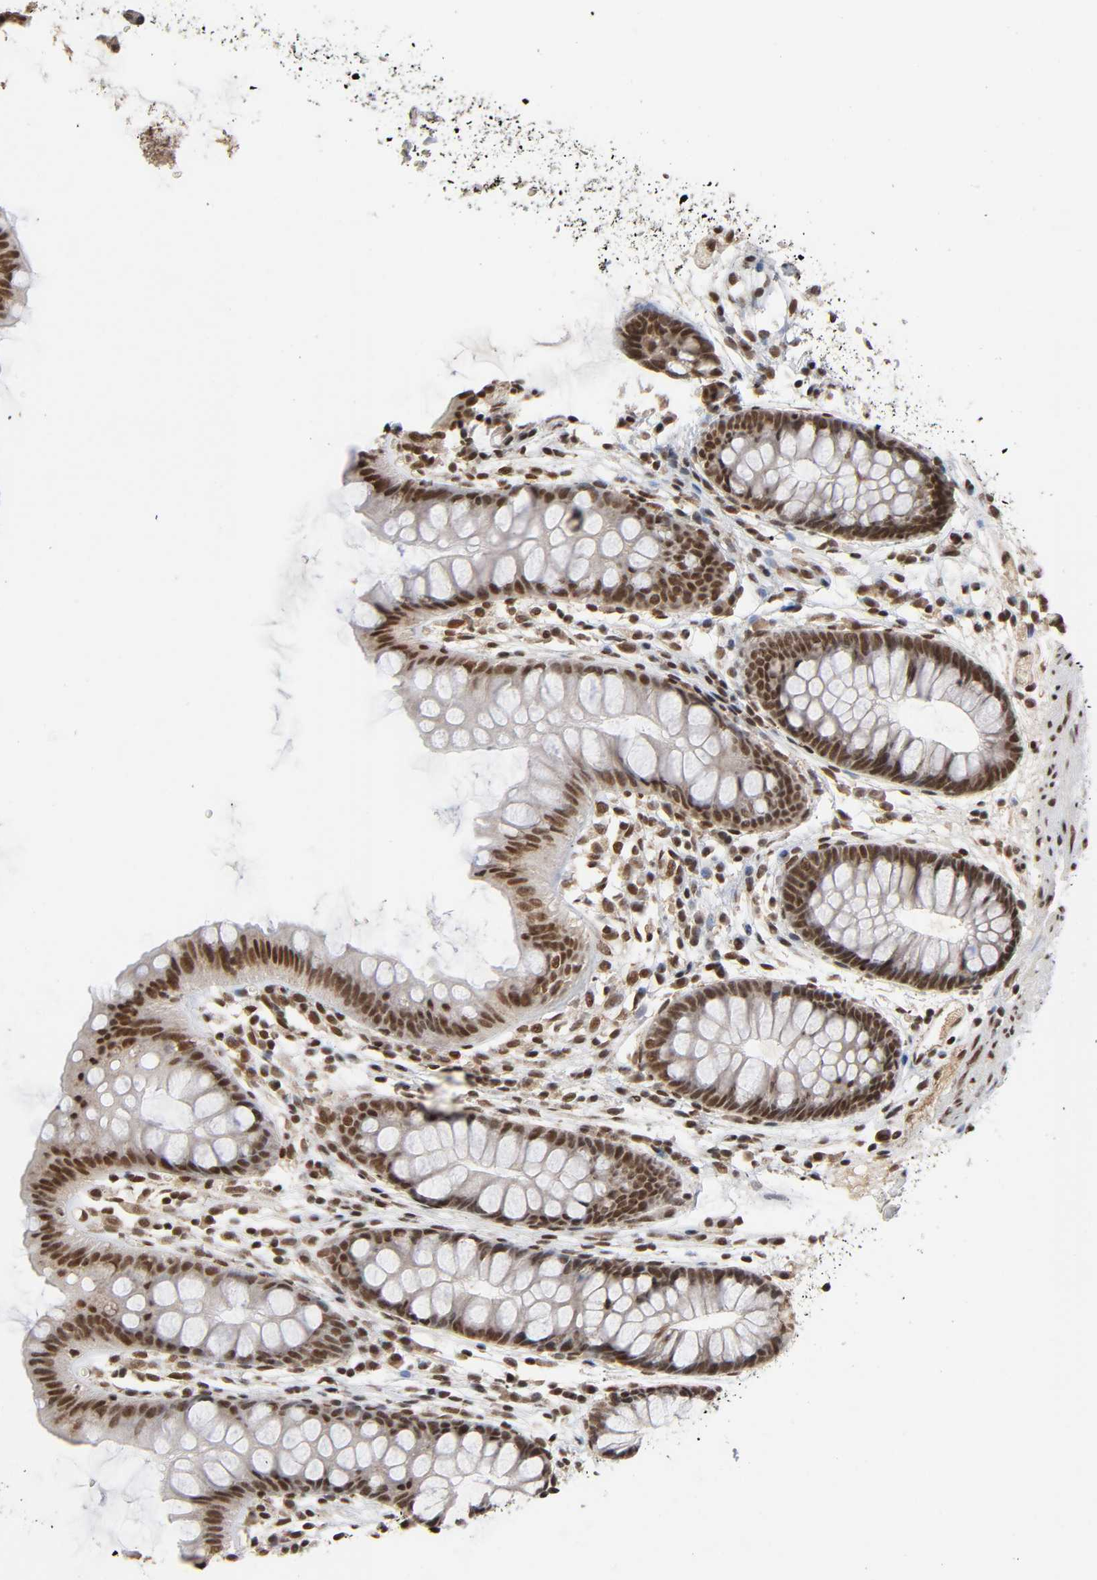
{"staining": {"intensity": "strong", "quantity": ">75%", "location": "nuclear"}, "tissue": "colon", "cell_type": "Endothelial cells", "image_type": "normal", "snomed": [{"axis": "morphology", "description": "Normal tissue, NOS"}, {"axis": "topography", "description": "Smooth muscle"}, {"axis": "topography", "description": "Colon"}], "caption": "The immunohistochemical stain shows strong nuclear positivity in endothelial cells of unremarkable colon. The protein is shown in brown color, while the nuclei are stained blue.", "gene": "ZNF384", "patient": {"sex": "male", "age": 67}}